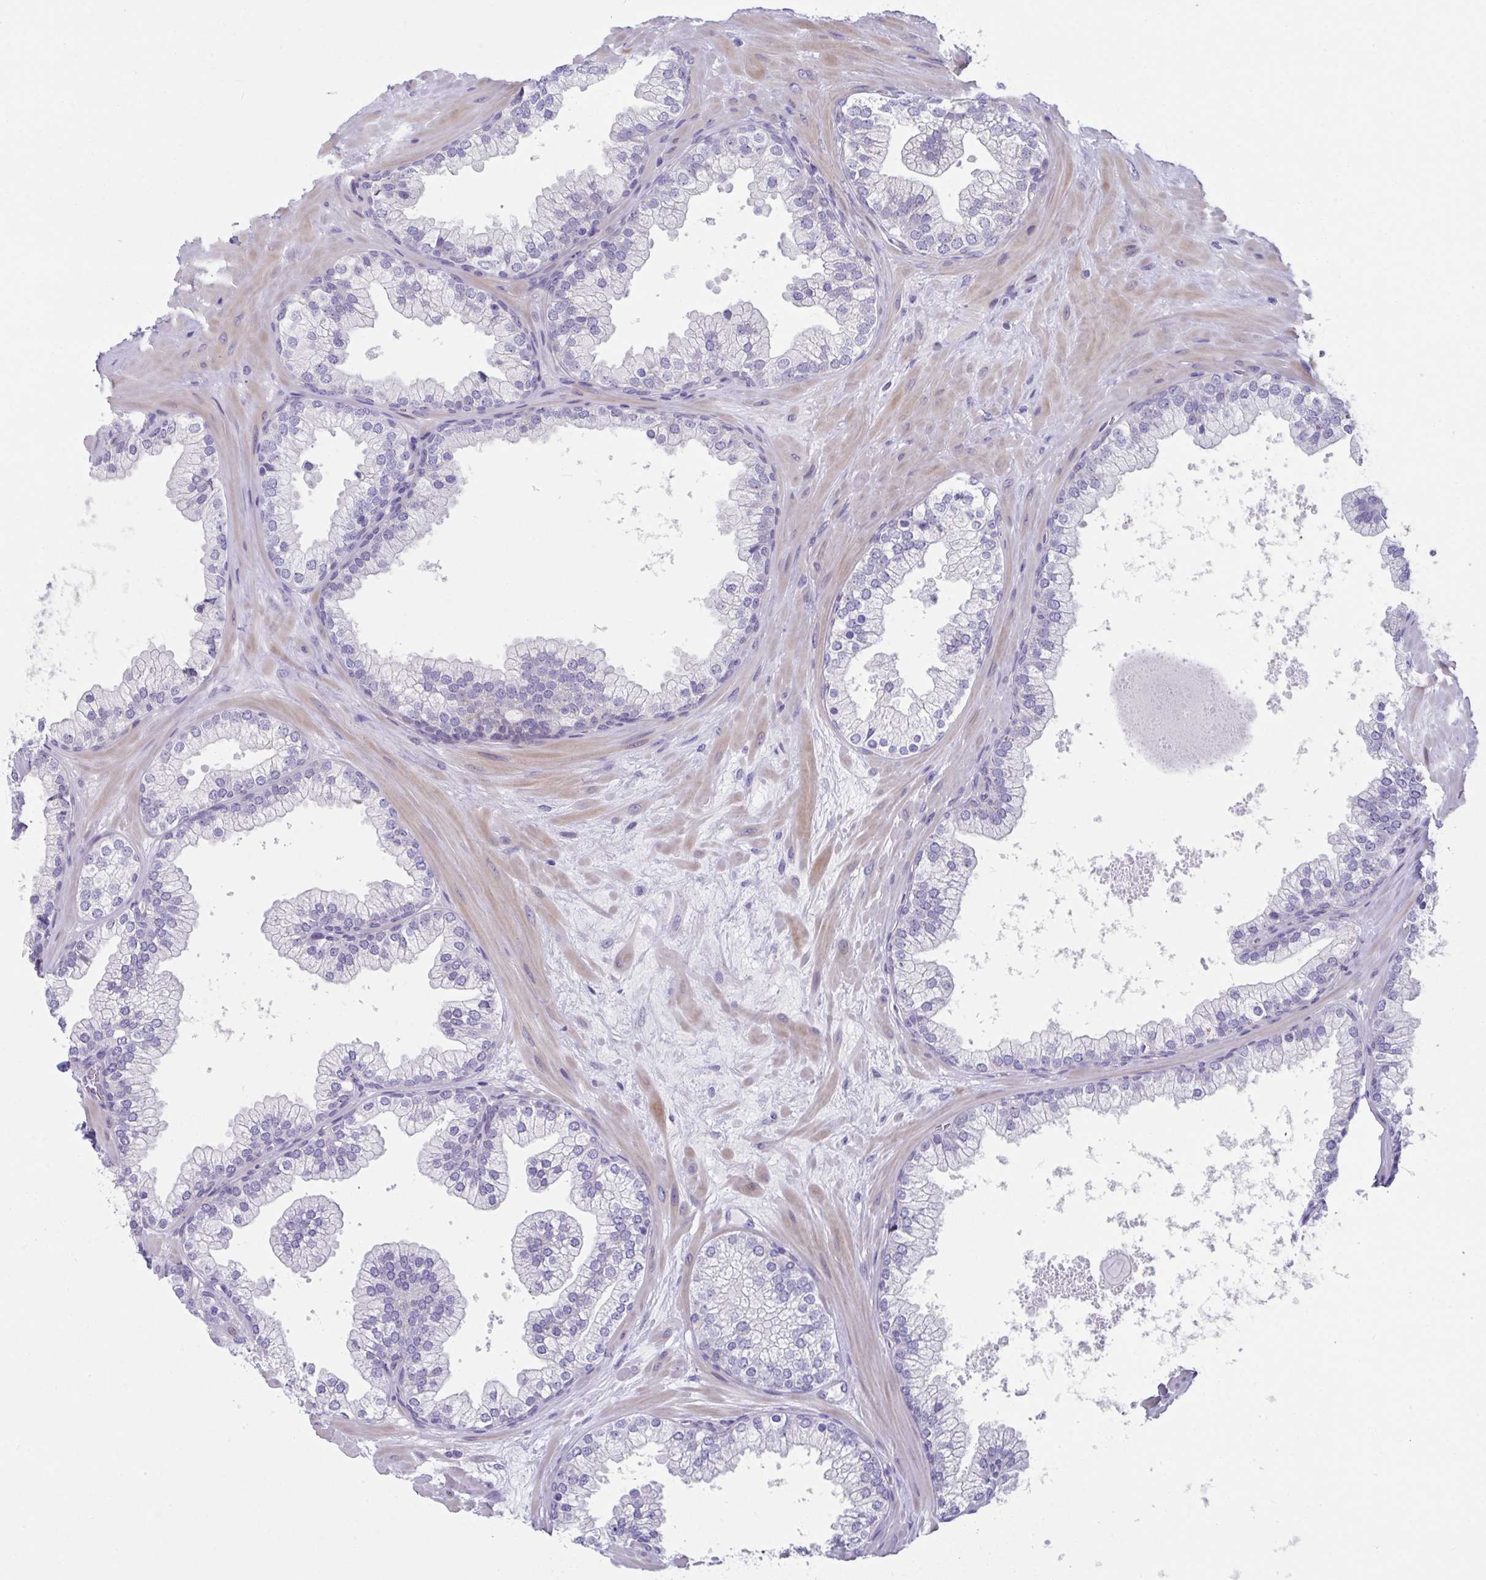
{"staining": {"intensity": "negative", "quantity": "none", "location": "none"}, "tissue": "prostate", "cell_type": "Glandular cells", "image_type": "normal", "snomed": [{"axis": "morphology", "description": "Normal tissue, NOS"}, {"axis": "topography", "description": "Prostate"}, {"axis": "topography", "description": "Peripheral nerve tissue"}], "caption": "IHC image of benign prostate: prostate stained with DAB (3,3'-diaminobenzidine) shows no significant protein staining in glandular cells.", "gene": "FBXO47", "patient": {"sex": "male", "age": 61}}